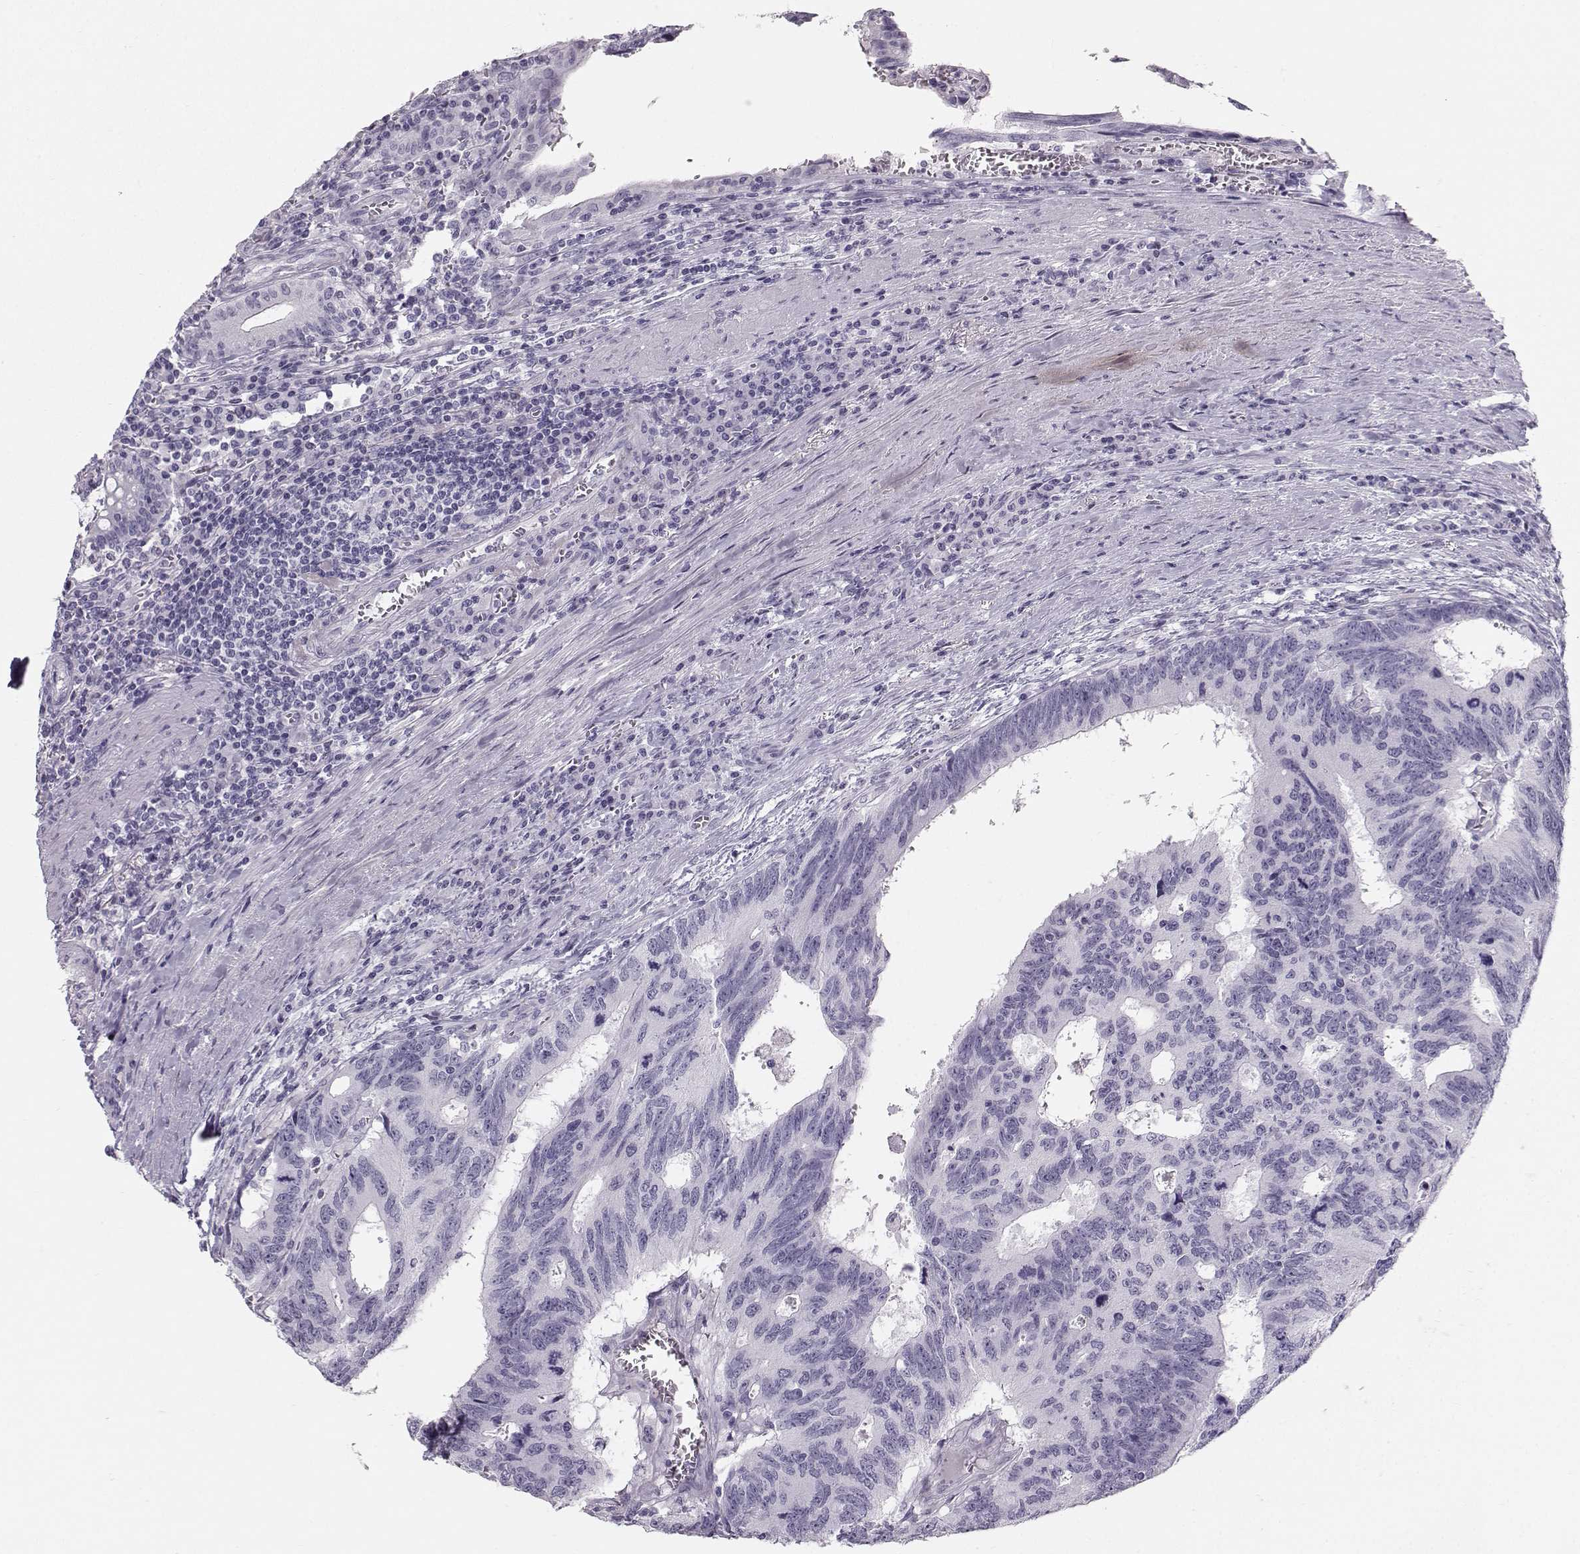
{"staining": {"intensity": "negative", "quantity": "none", "location": "none"}, "tissue": "colorectal cancer", "cell_type": "Tumor cells", "image_type": "cancer", "snomed": [{"axis": "morphology", "description": "Adenocarcinoma, NOS"}, {"axis": "topography", "description": "Colon"}], "caption": "A high-resolution micrograph shows IHC staining of adenocarcinoma (colorectal), which reveals no significant positivity in tumor cells. (Stains: DAB IHC with hematoxylin counter stain, Microscopy: brightfield microscopy at high magnification).", "gene": "CASR", "patient": {"sex": "female", "age": 77}}